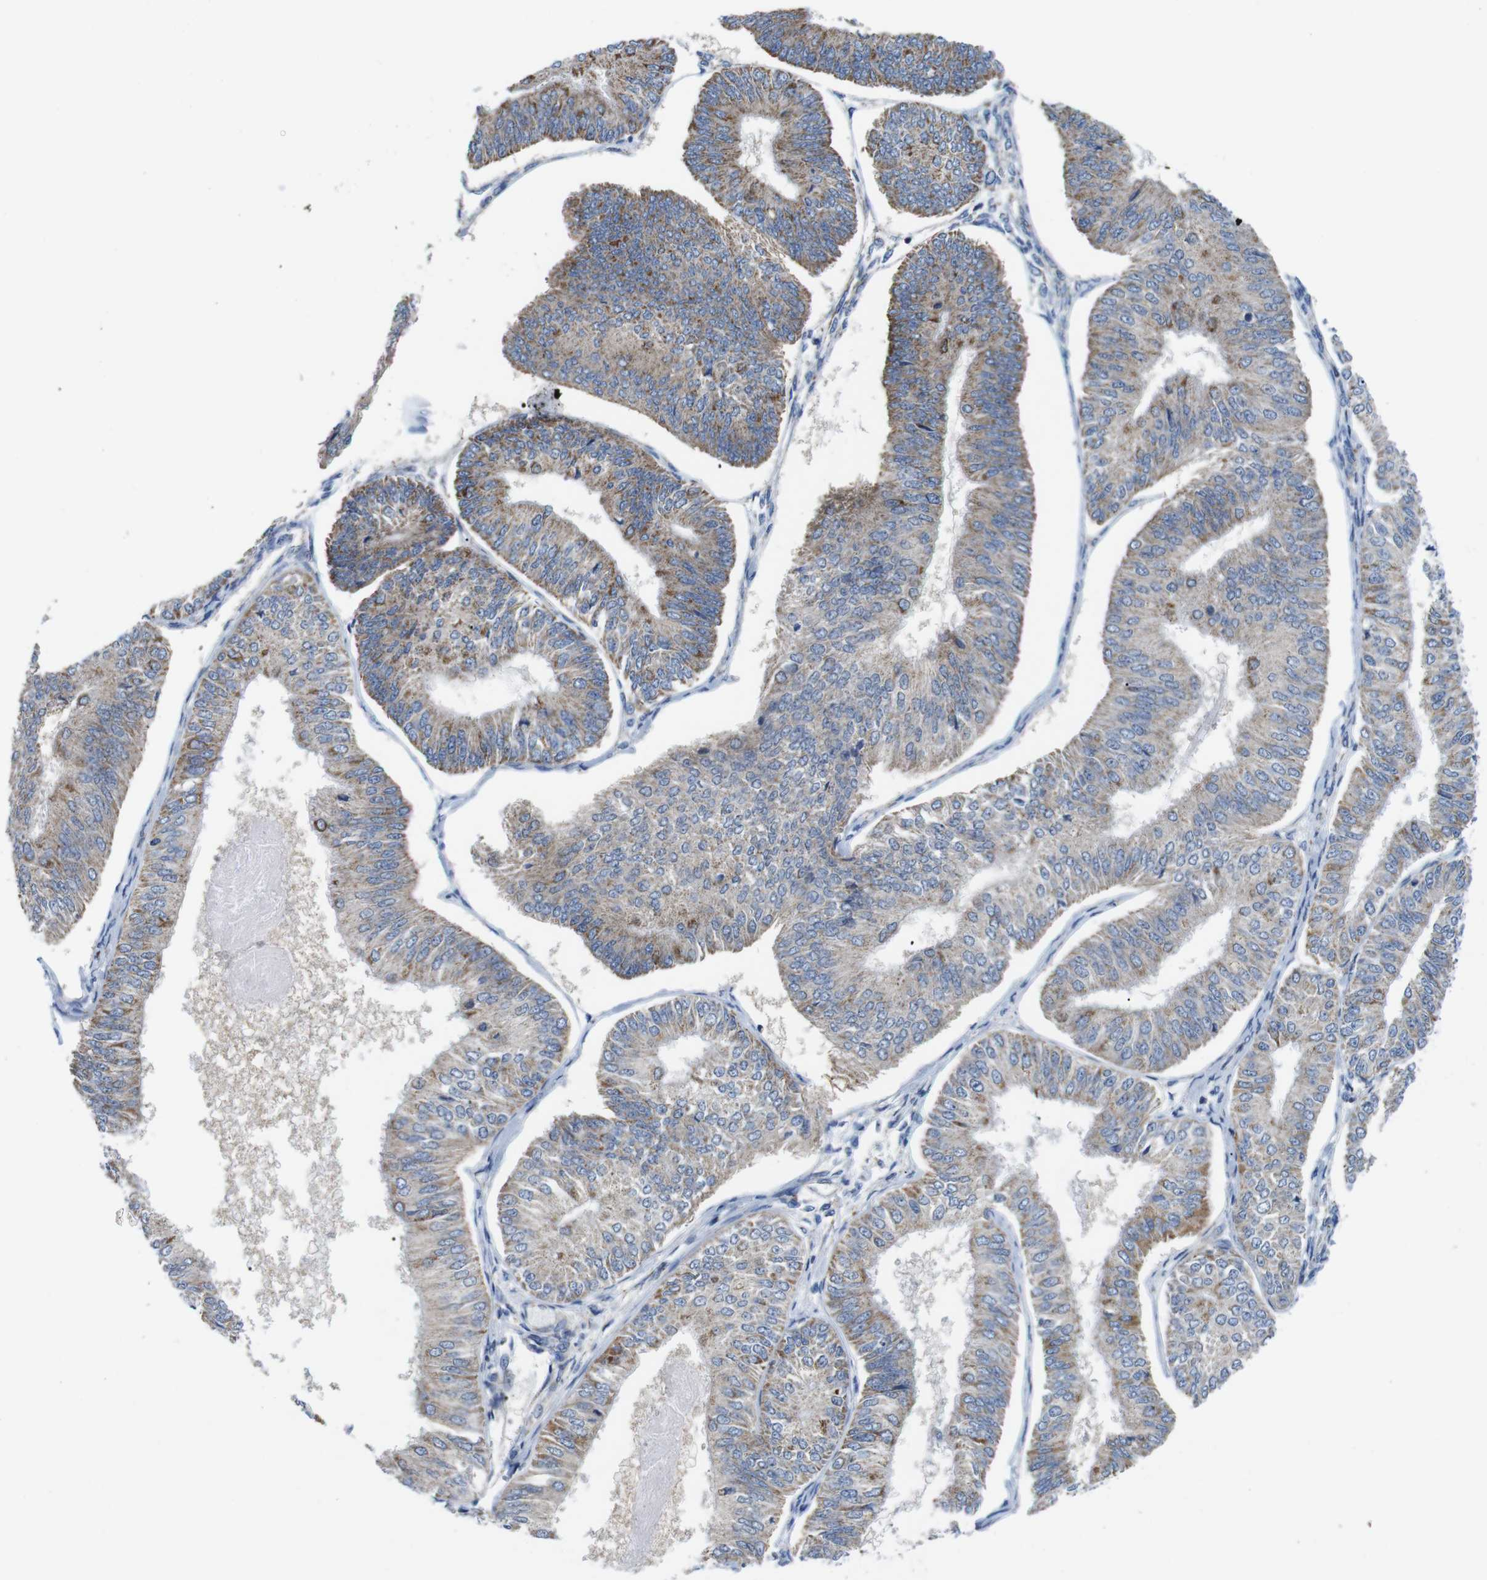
{"staining": {"intensity": "moderate", "quantity": "25%-75%", "location": "cytoplasmic/membranous"}, "tissue": "endometrial cancer", "cell_type": "Tumor cells", "image_type": "cancer", "snomed": [{"axis": "morphology", "description": "Adenocarcinoma, NOS"}, {"axis": "topography", "description": "Endometrium"}], "caption": "Endometrial adenocarcinoma tissue exhibits moderate cytoplasmic/membranous staining in about 25%-75% of tumor cells, visualized by immunohistochemistry. (Brightfield microscopy of DAB IHC at high magnification).", "gene": "F2RL1", "patient": {"sex": "female", "age": 58}}